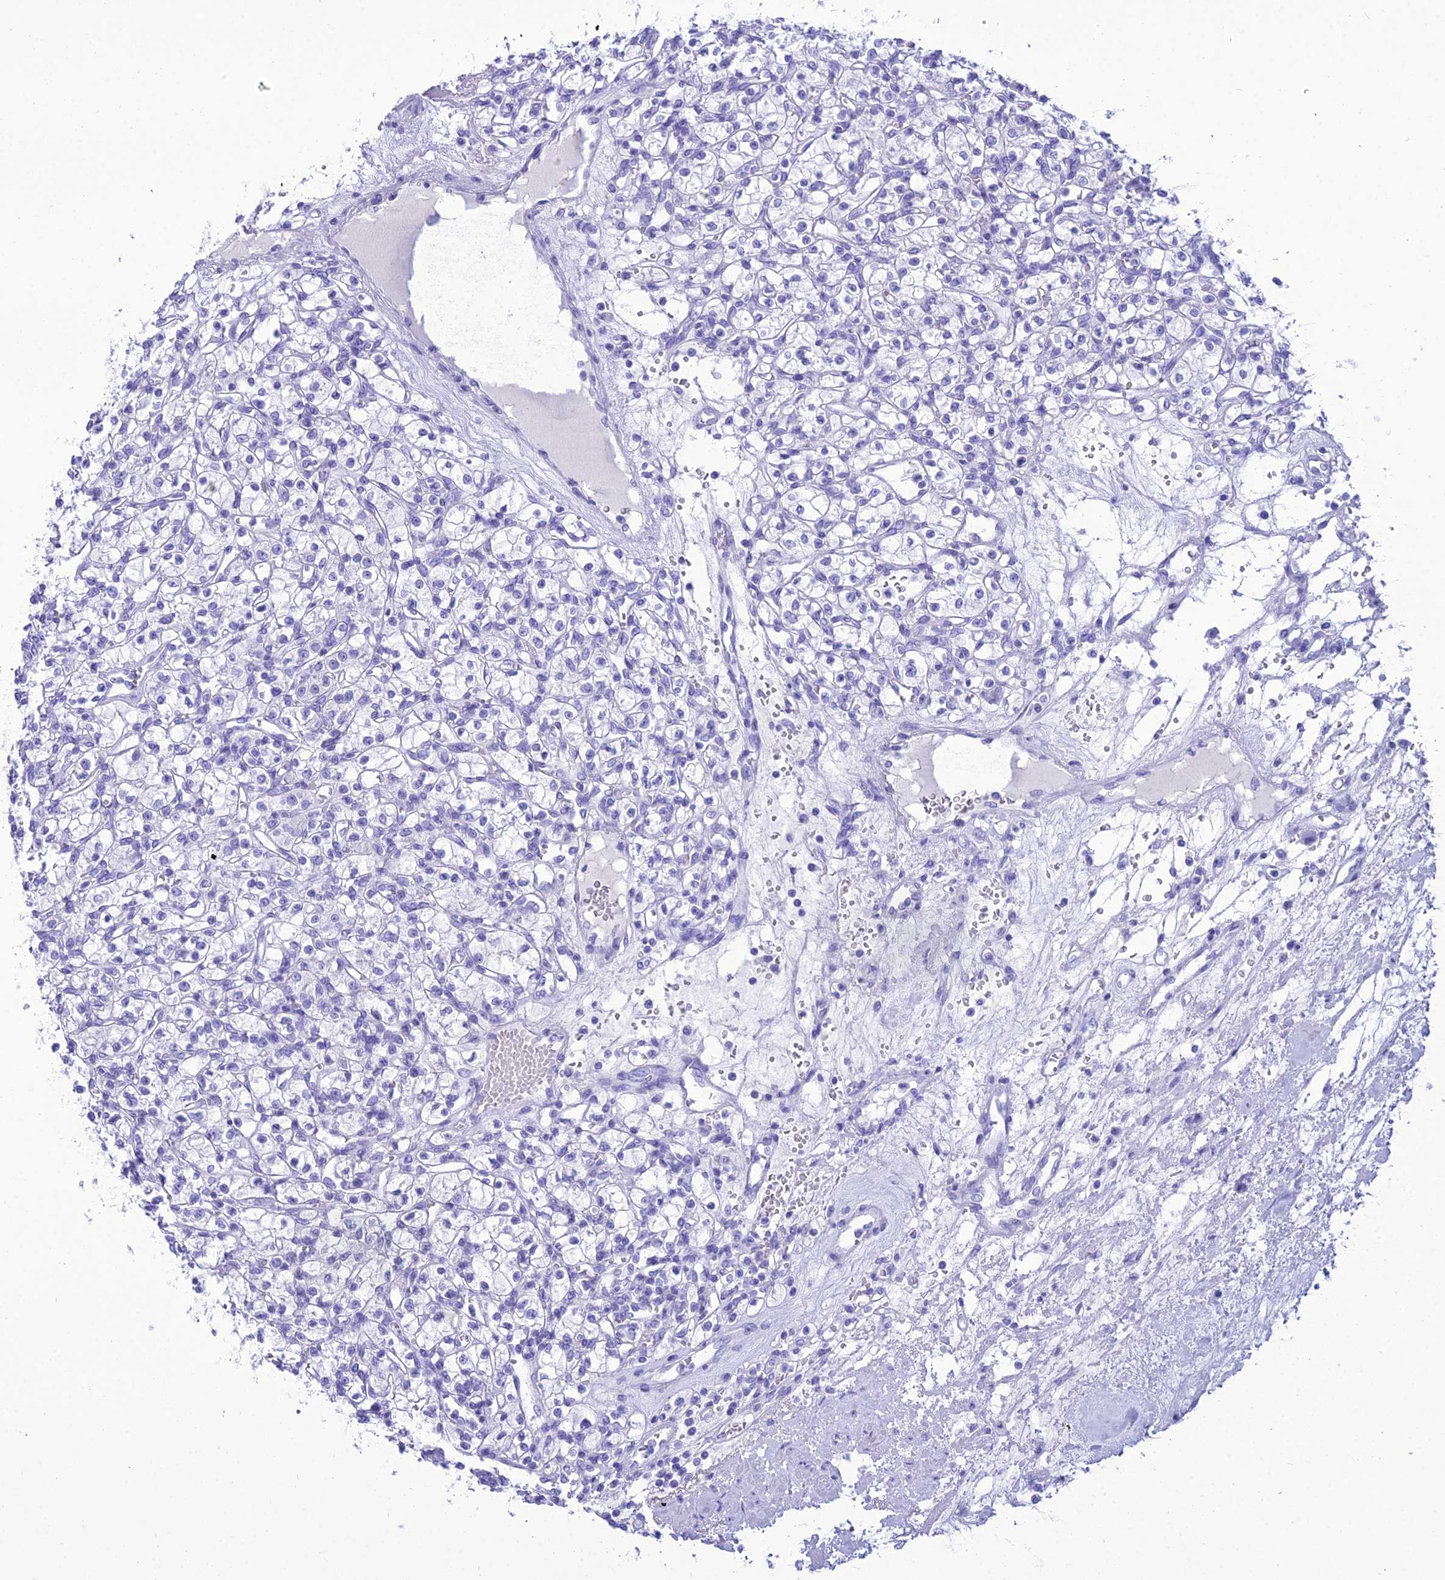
{"staining": {"intensity": "negative", "quantity": "none", "location": "none"}, "tissue": "renal cancer", "cell_type": "Tumor cells", "image_type": "cancer", "snomed": [{"axis": "morphology", "description": "Adenocarcinoma, NOS"}, {"axis": "topography", "description": "Kidney"}], "caption": "Immunohistochemistry (IHC) micrograph of human renal cancer (adenocarcinoma) stained for a protein (brown), which reveals no expression in tumor cells.", "gene": "PNMA5", "patient": {"sex": "female", "age": 59}}